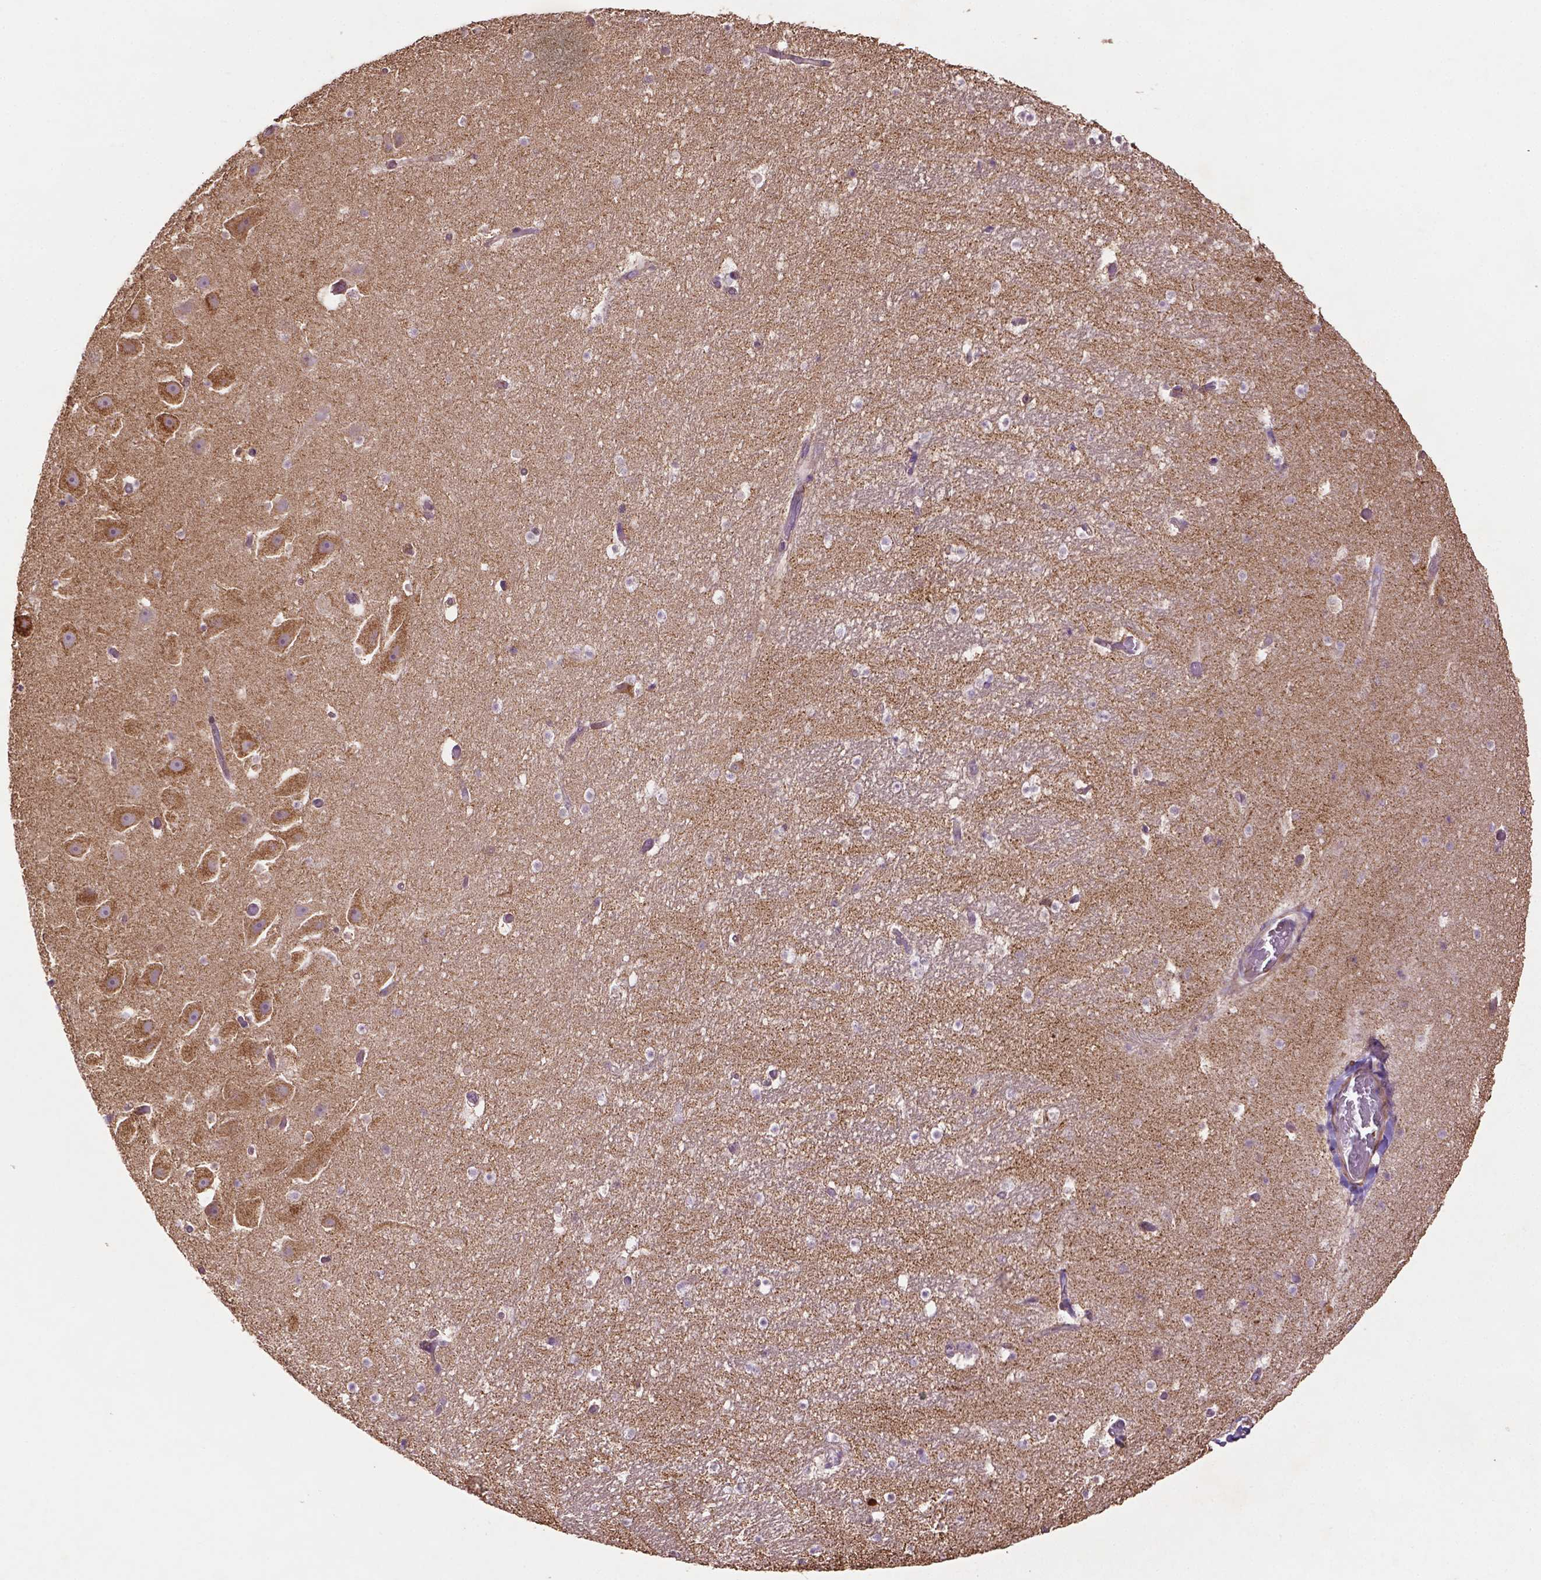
{"staining": {"intensity": "negative", "quantity": "none", "location": "none"}, "tissue": "hippocampus", "cell_type": "Glial cells", "image_type": "normal", "snomed": [{"axis": "morphology", "description": "Normal tissue, NOS"}, {"axis": "topography", "description": "Hippocampus"}], "caption": "A high-resolution histopathology image shows immunohistochemistry (IHC) staining of benign hippocampus, which displays no significant staining in glial cells.", "gene": "LRR1", "patient": {"sex": "male", "age": 26}}